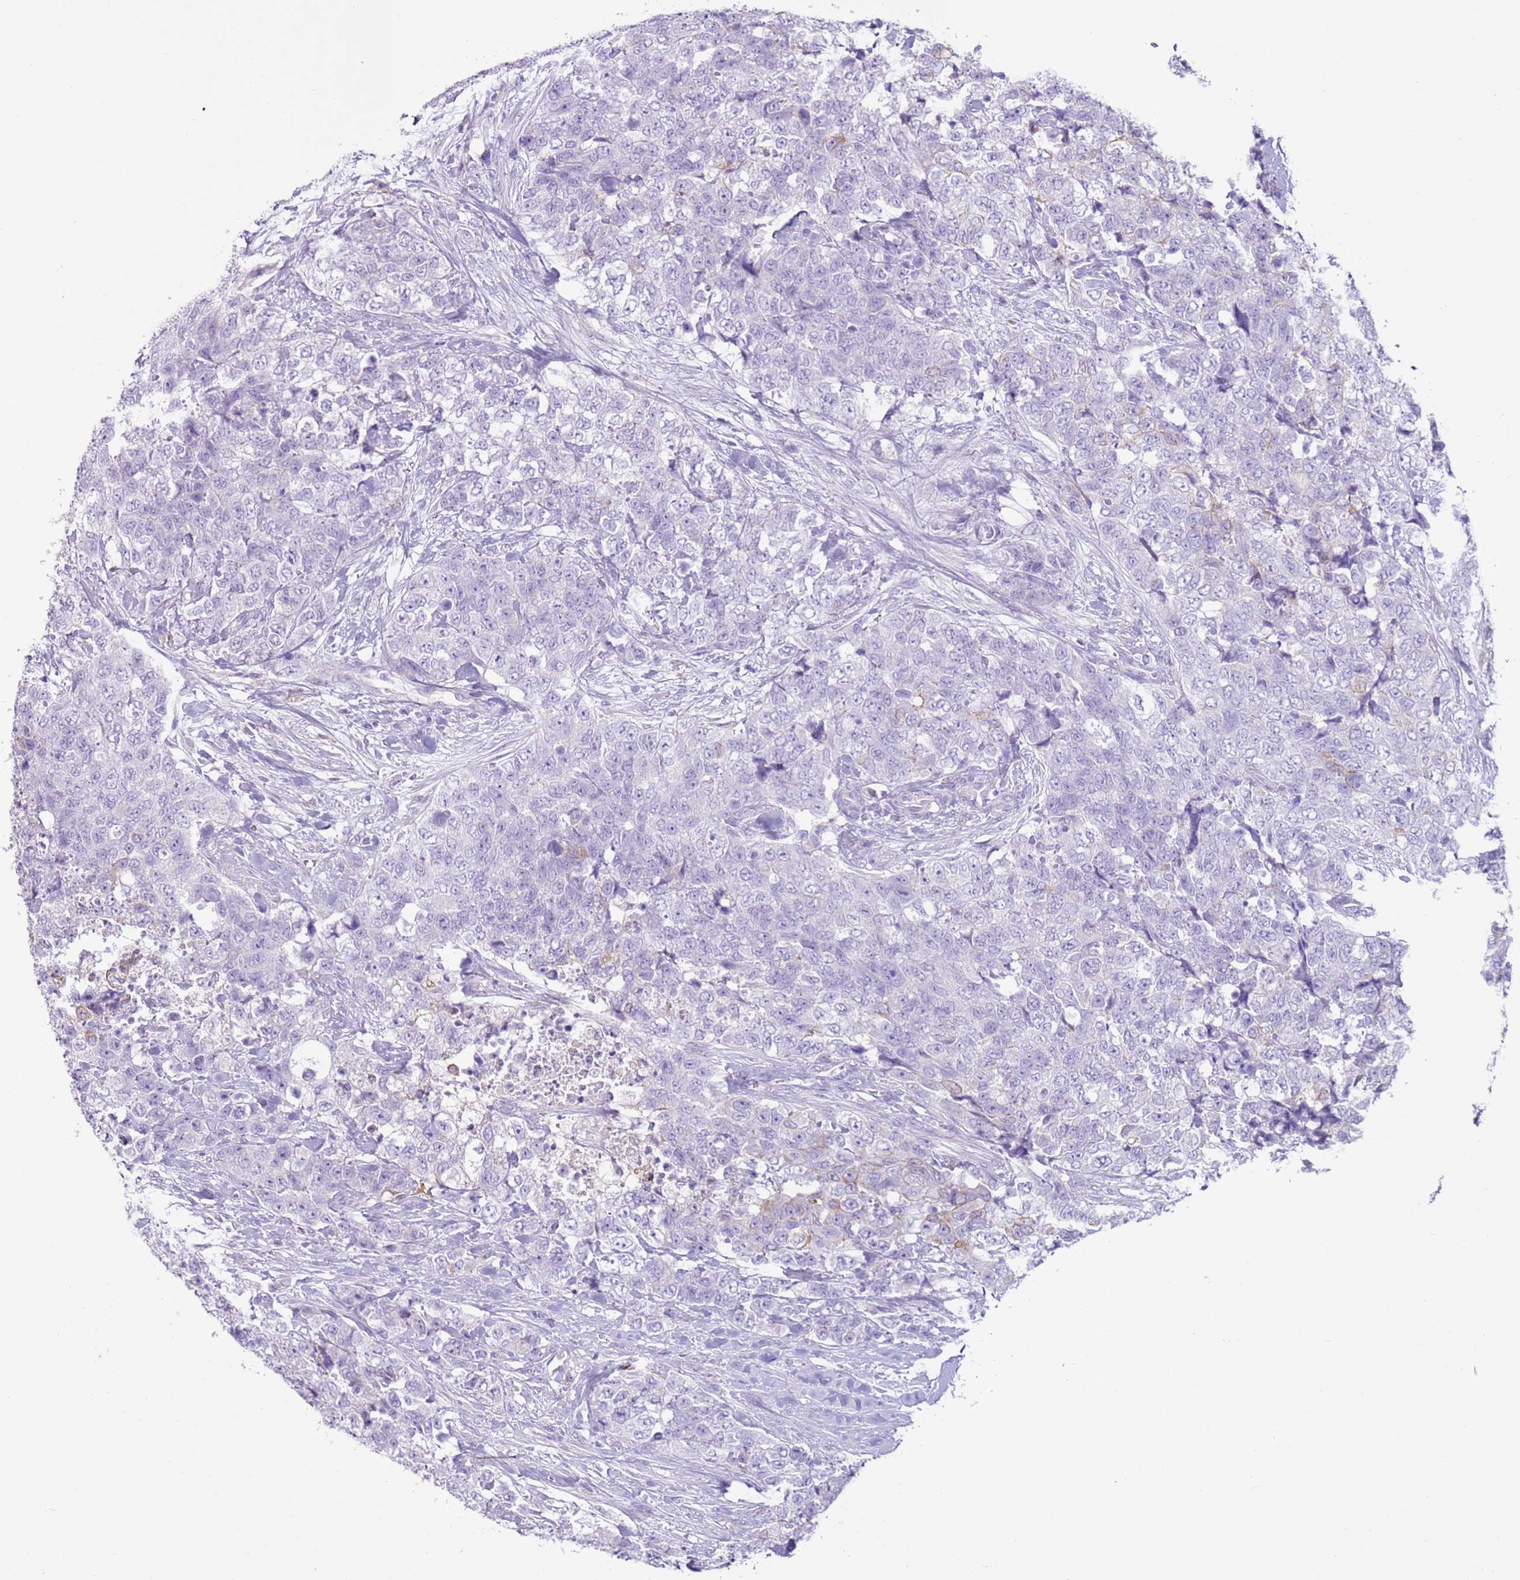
{"staining": {"intensity": "negative", "quantity": "none", "location": "none"}, "tissue": "urothelial cancer", "cell_type": "Tumor cells", "image_type": "cancer", "snomed": [{"axis": "morphology", "description": "Urothelial carcinoma, High grade"}, {"axis": "topography", "description": "Urinary bladder"}], "caption": "Tumor cells are negative for brown protein staining in urothelial cancer.", "gene": "OAF", "patient": {"sex": "female", "age": 78}}